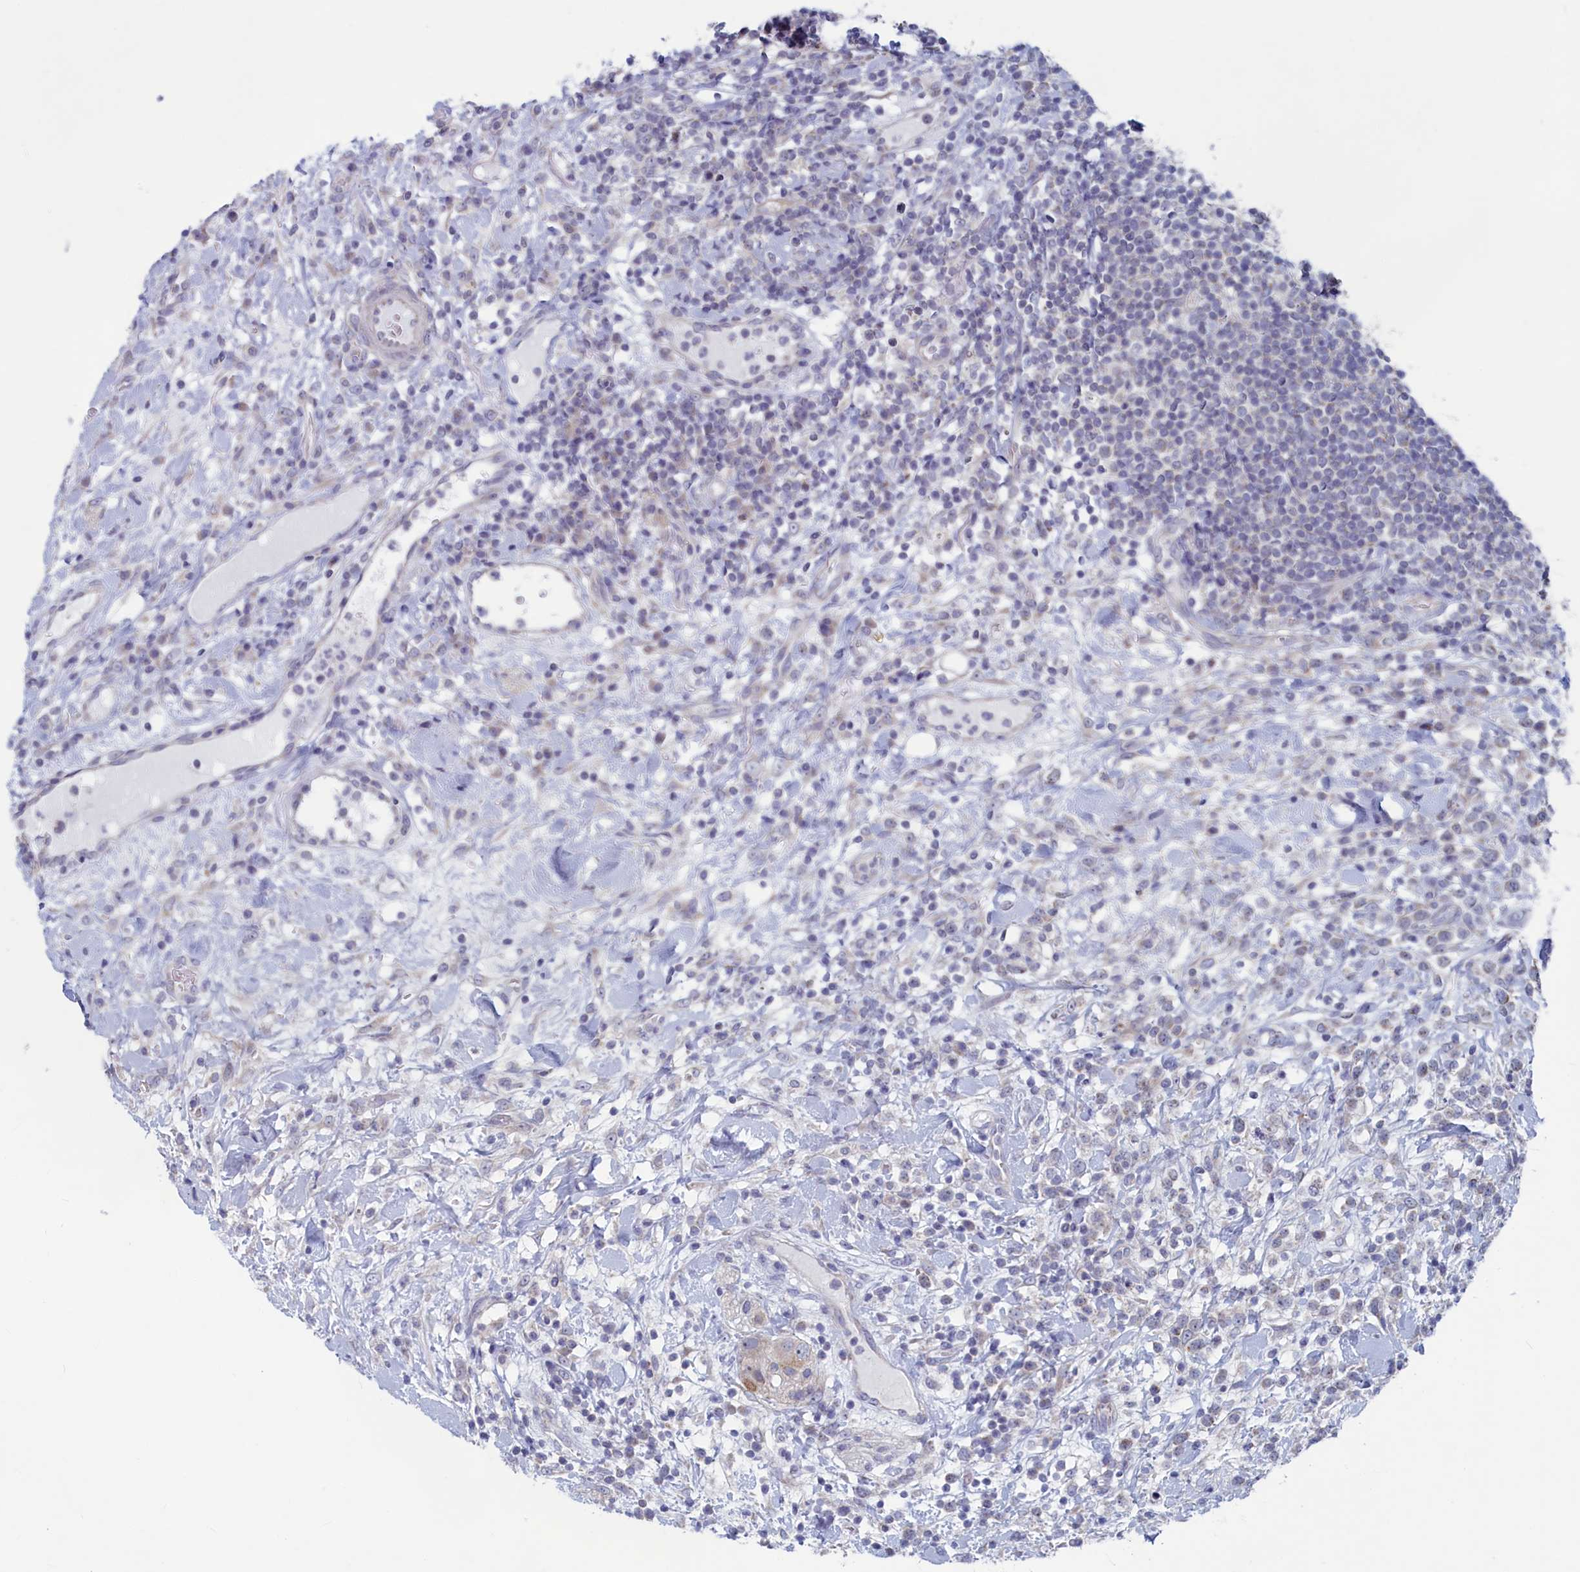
{"staining": {"intensity": "negative", "quantity": "none", "location": "none"}, "tissue": "lymphoma", "cell_type": "Tumor cells", "image_type": "cancer", "snomed": [{"axis": "morphology", "description": "Malignant lymphoma, non-Hodgkin's type, High grade"}, {"axis": "topography", "description": "Colon"}], "caption": "Tumor cells are negative for protein expression in human high-grade malignant lymphoma, non-Hodgkin's type.", "gene": "WDR76", "patient": {"sex": "female", "age": 53}}